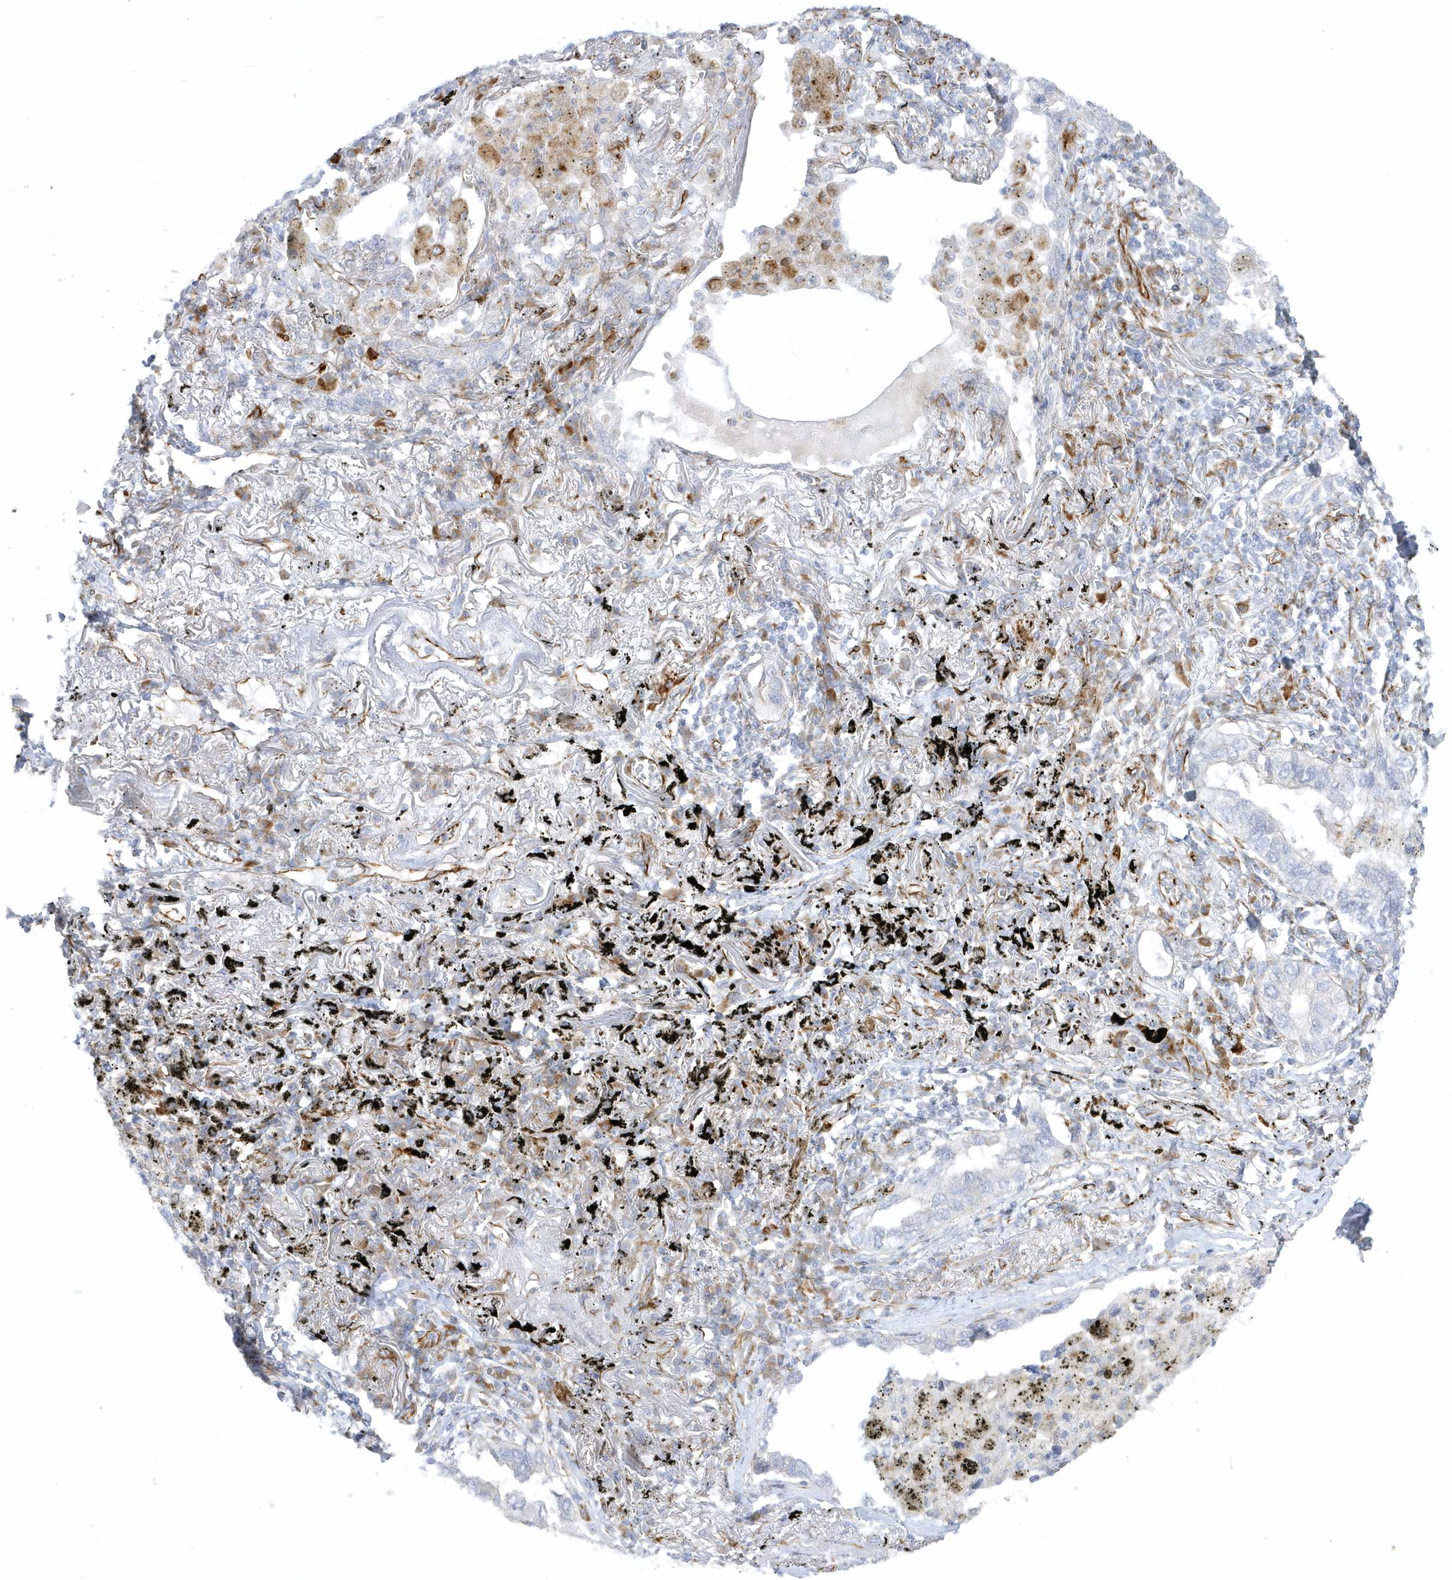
{"staining": {"intensity": "negative", "quantity": "none", "location": "none"}, "tissue": "lung cancer", "cell_type": "Tumor cells", "image_type": "cancer", "snomed": [{"axis": "morphology", "description": "Adenocarcinoma, NOS"}, {"axis": "topography", "description": "Lung"}], "caption": "Immunohistochemical staining of lung adenocarcinoma demonstrates no significant staining in tumor cells.", "gene": "PPIL6", "patient": {"sex": "male", "age": 65}}